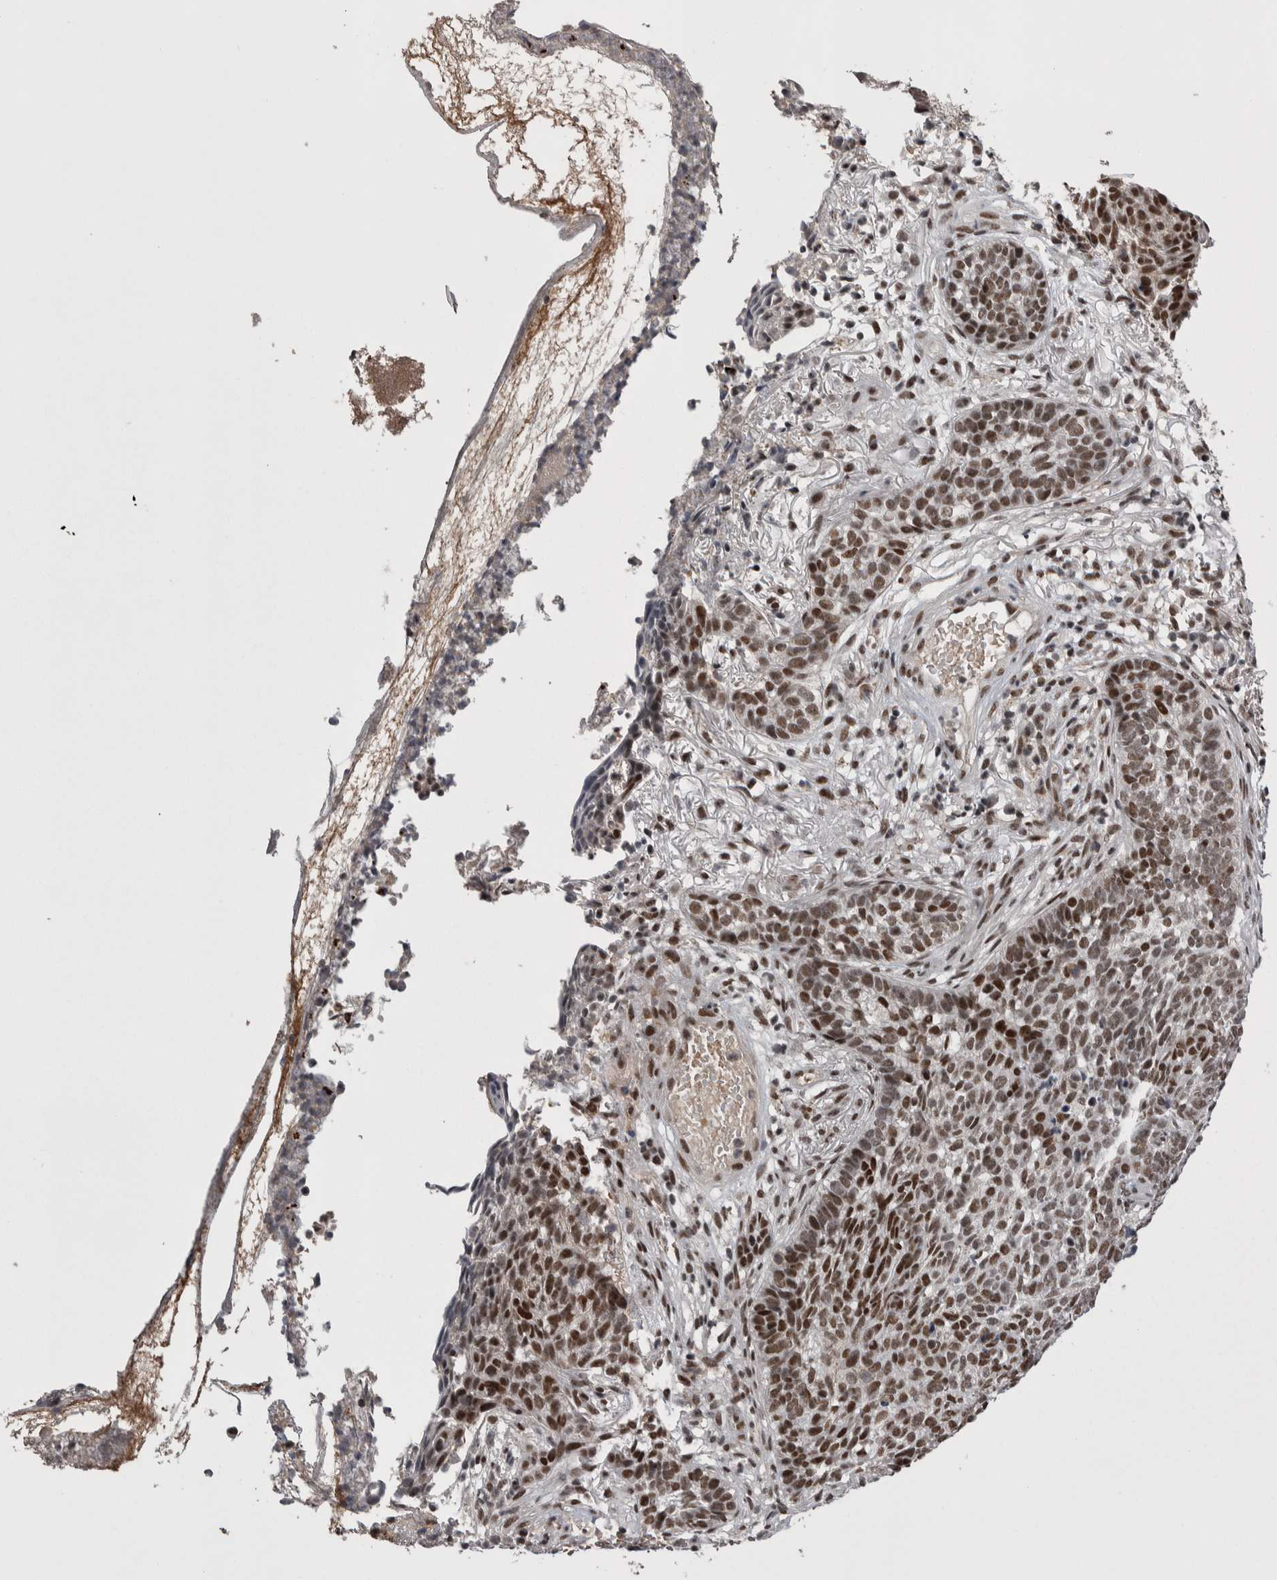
{"staining": {"intensity": "moderate", "quantity": ">75%", "location": "nuclear"}, "tissue": "skin cancer", "cell_type": "Tumor cells", "image_type": "cancer", "snomed": [{"axis": "morphology", "description": "Basal cell carcinoma"}, {"axis": "topography", "description": "Skin"}], "caption": "Immunohistochemical staining of skin basal cell carcinoma displays medium levels of moderate nuclear protein expression in approximately >75% of tumor cells. (Stains: DAB in brown, nuclei in blue, Microscopy: brightfield microscopy at high magnification).", "gene": "DMTF1", "patient": {"sex": "male", "age": 85}}